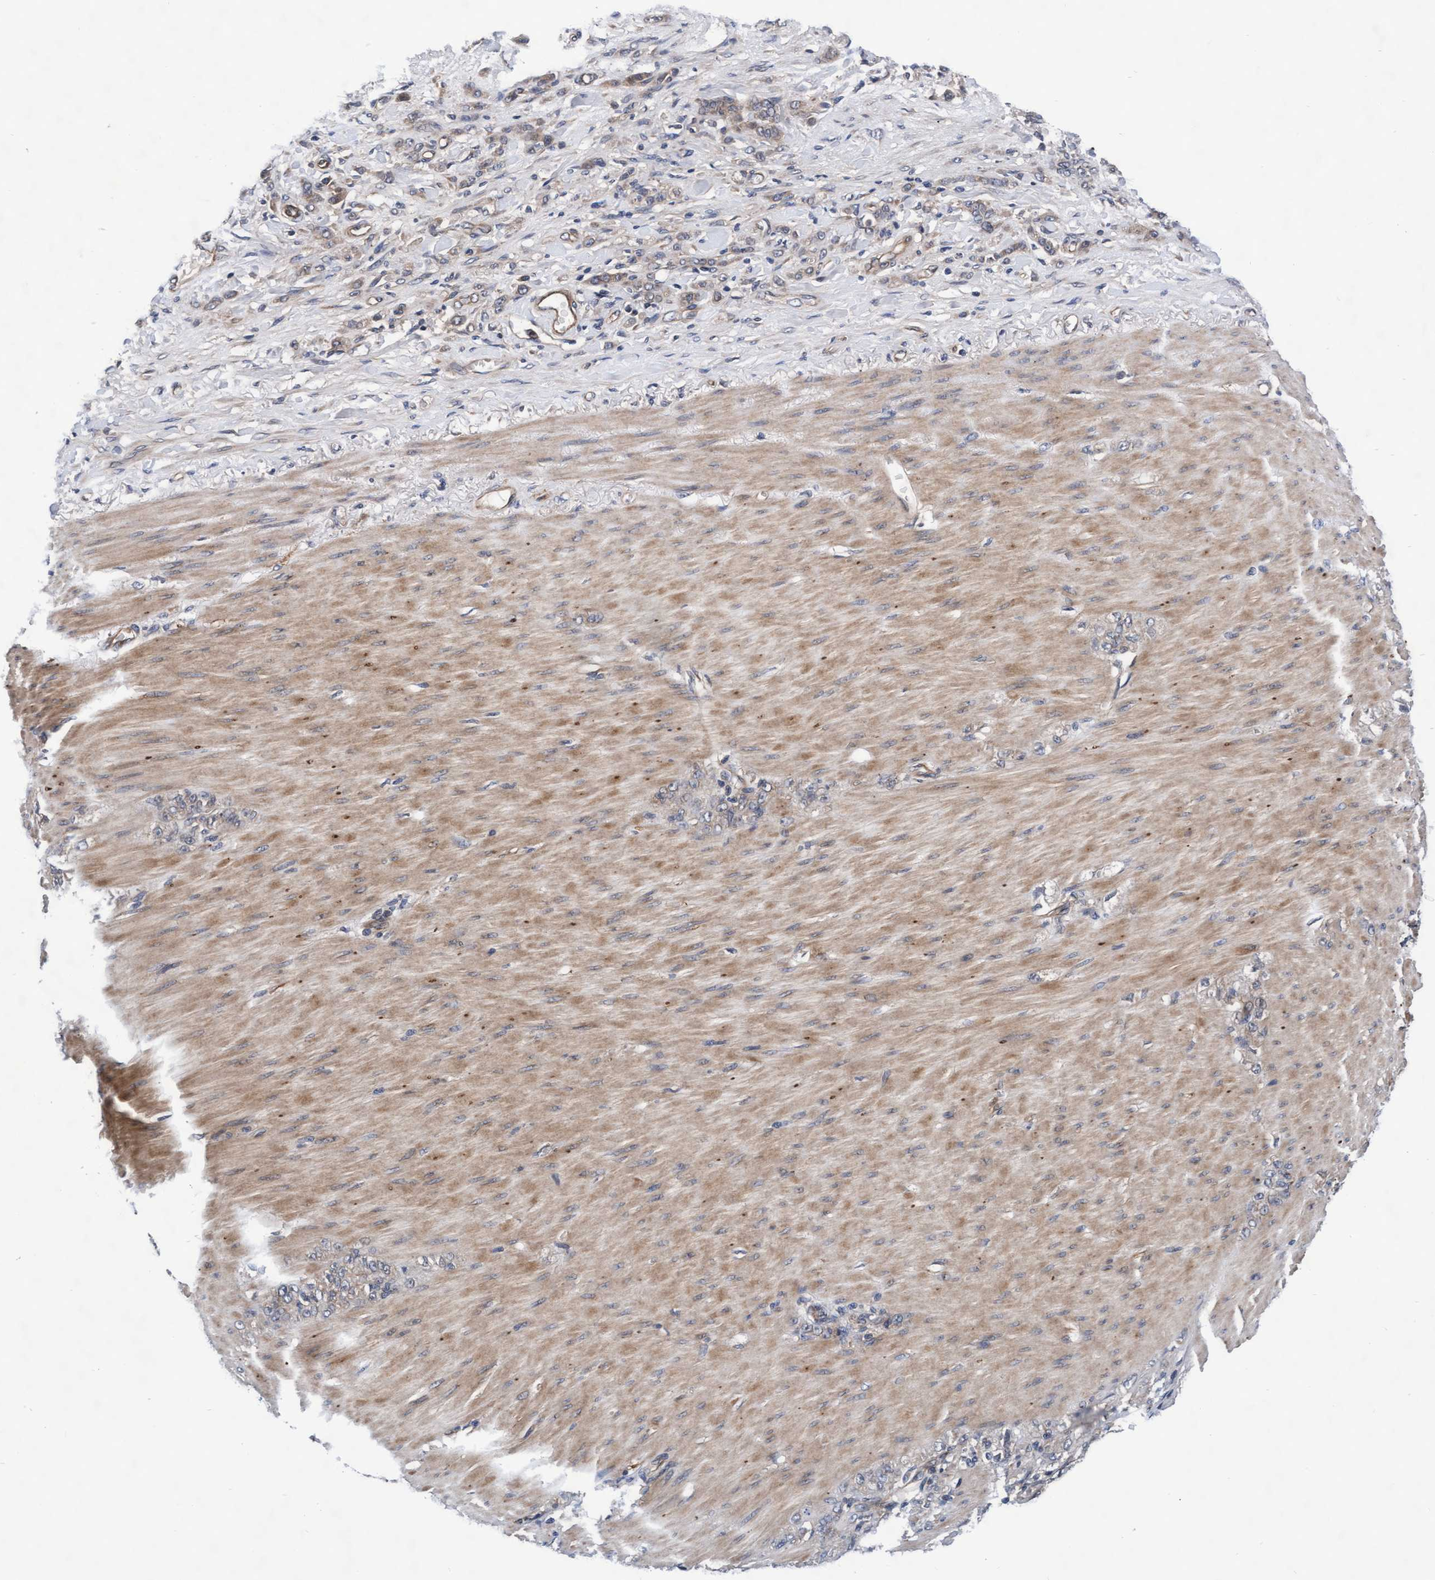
{"staining": {"intensity": "weak", "quantity": "25%-75%", "location": "cytoplasmic/membranous"}, "tissue": "stomach cancer", "cell_type": "Tumor cells", "image_type": "cancer", "snomed": [{"axis": "morphology", "description": "Normal tissue, NOS"}, {"axis": "morphology", "description": "Adenocarcinoma, NOS"}, {"axis": "topography", "description": "Stomach"}], "caption": "Immunohistochemistry (IHC) micrograph of neoplastic tissue: human adenocarcinoma (stomach) stained using IHC reveals low levels of weak protein expression localized specifically in the cytoplasmic/membranous of tumor cells, appearing as a cytoplasmic/membranous brown color.", "gene": "EFCAB13", "patient": {"sex": "male", "age": 82}}